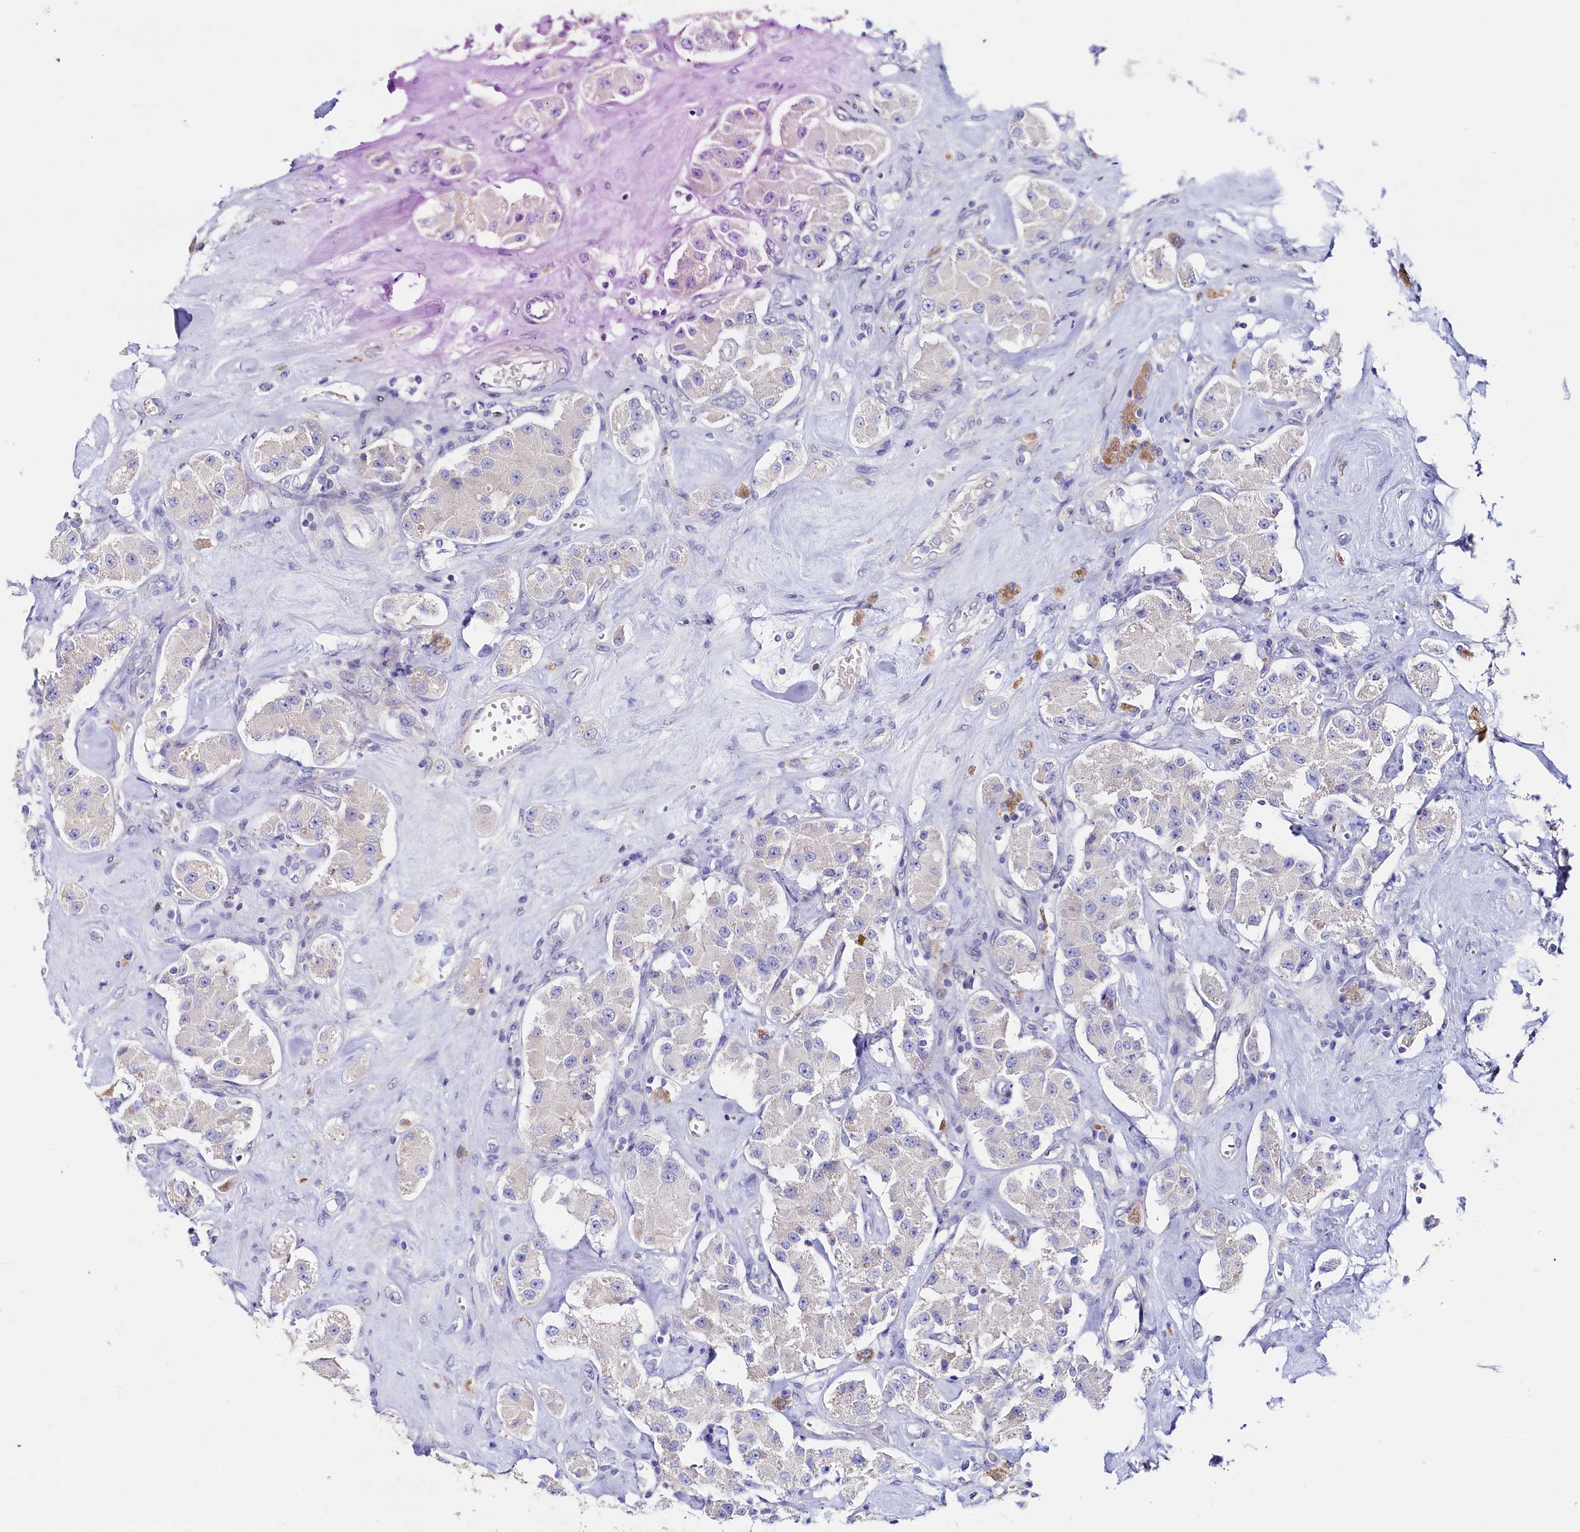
{"staining": {"intensity": "negative", "quantity": "none", "location": "none"}, "tissue": "carcinoid", "cell_type": "Tumor cells", "image_type": "cancer", "snomed": [{"axis": "morphology", "description": "Carcinoid, malignant, NOS"}, {"axis": "topography", "description": "Pancreas"}], "caption": "Immunohistochemistry of human carcinoid displays no expression in tumor cells. (Immunohistochemistry, brightfield microscopy, high magnification).", "gene": "ASTE1", "patient": {"sex": "male", "age": 41}}